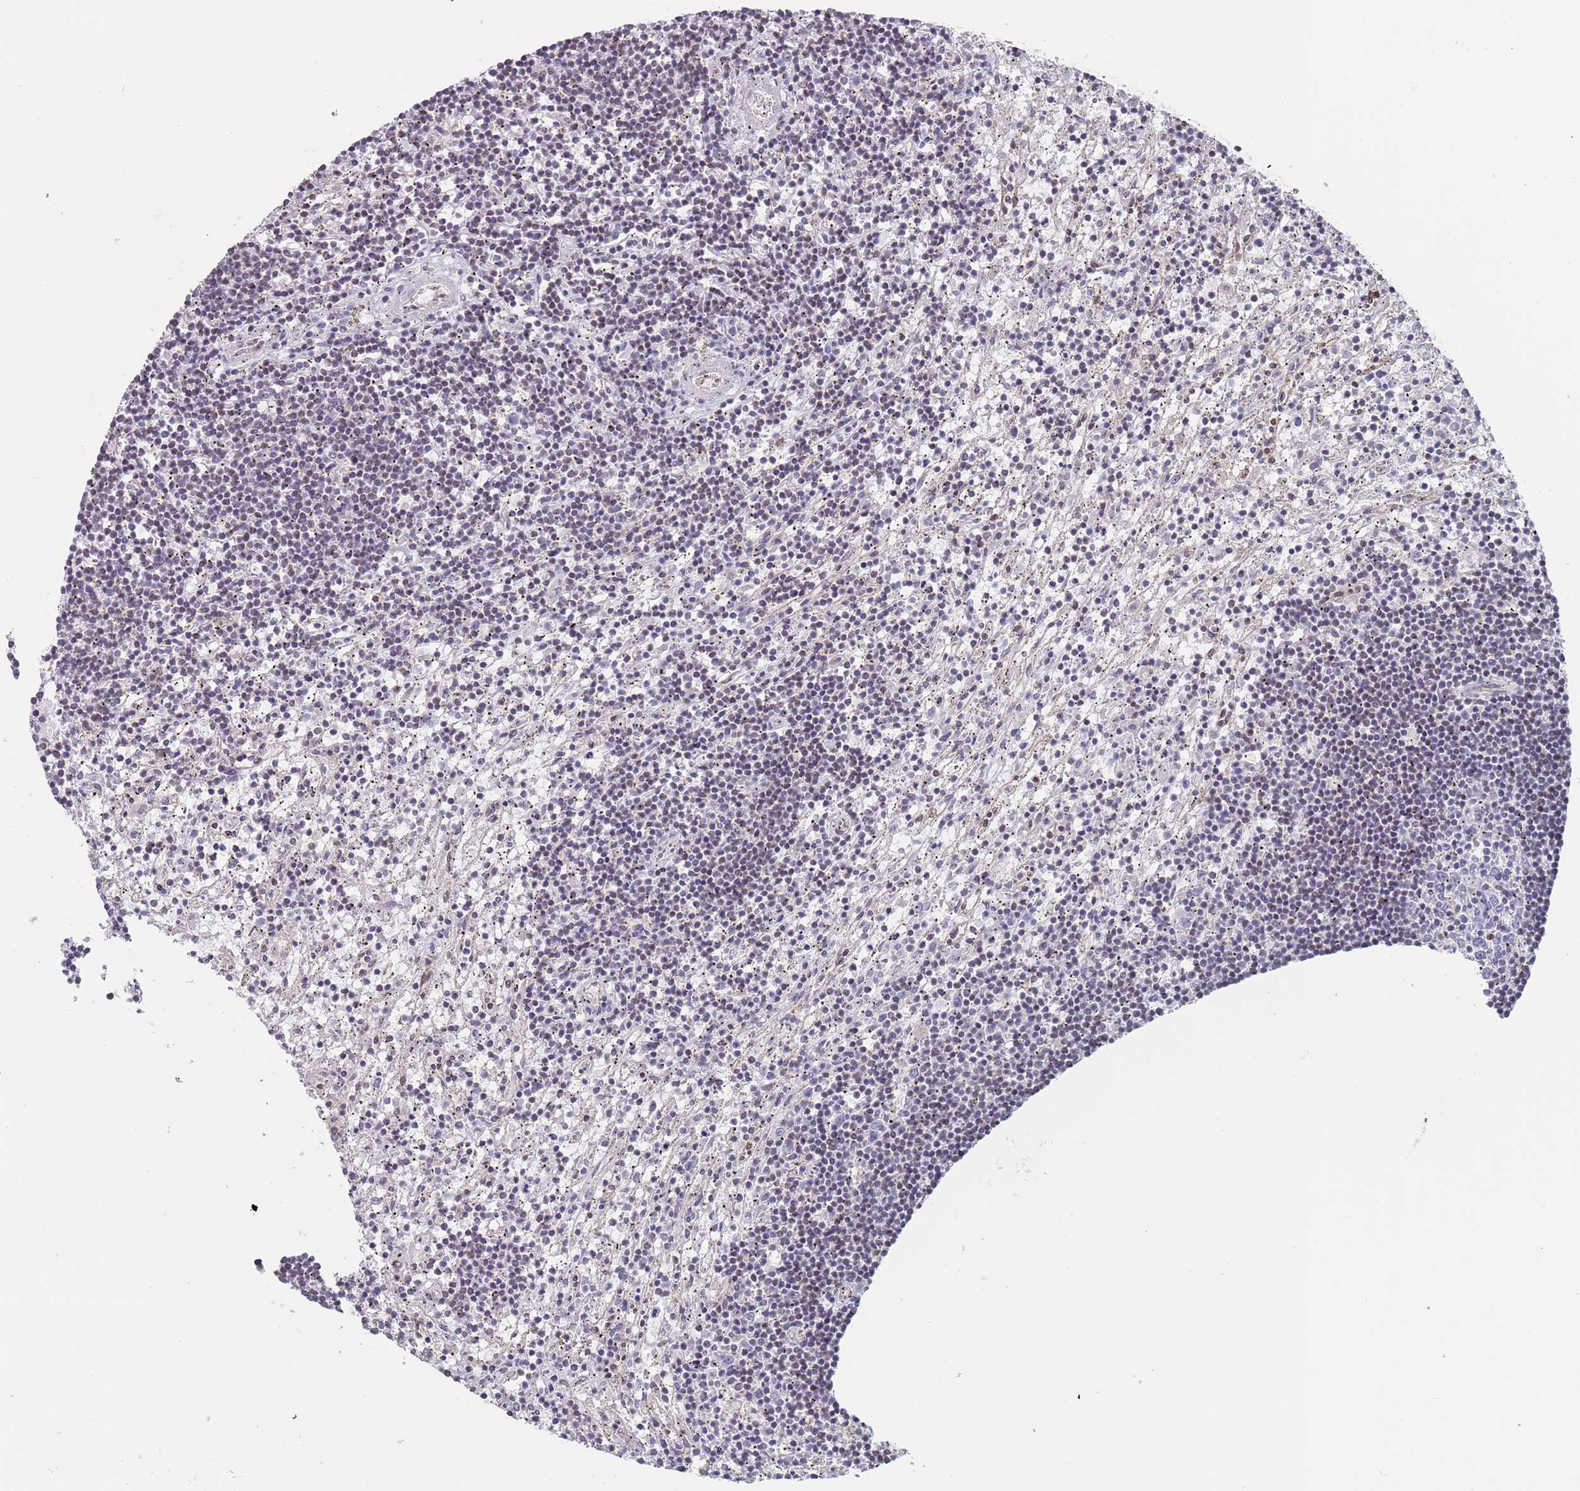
{"staining": {"intensity": "weak", "quantity": "<25%", "location": "nuclear"}, "tissue": "lymphoma", "cell_type": "Tumor cells", "image_type": "cancer", "snomed": [{"axis": "morphology", "description": "Malignant lymphoma, non-Hodgkin's type, Low grade"}, {"axis": "topography", "description": "Spleen"}], "caption": "The immunohistochemistry micrograph has no significant staining in tumor cells of lymphoma tissue.", "gene": "MFSD12", "patient": {"sex": "male", "age": 76}}